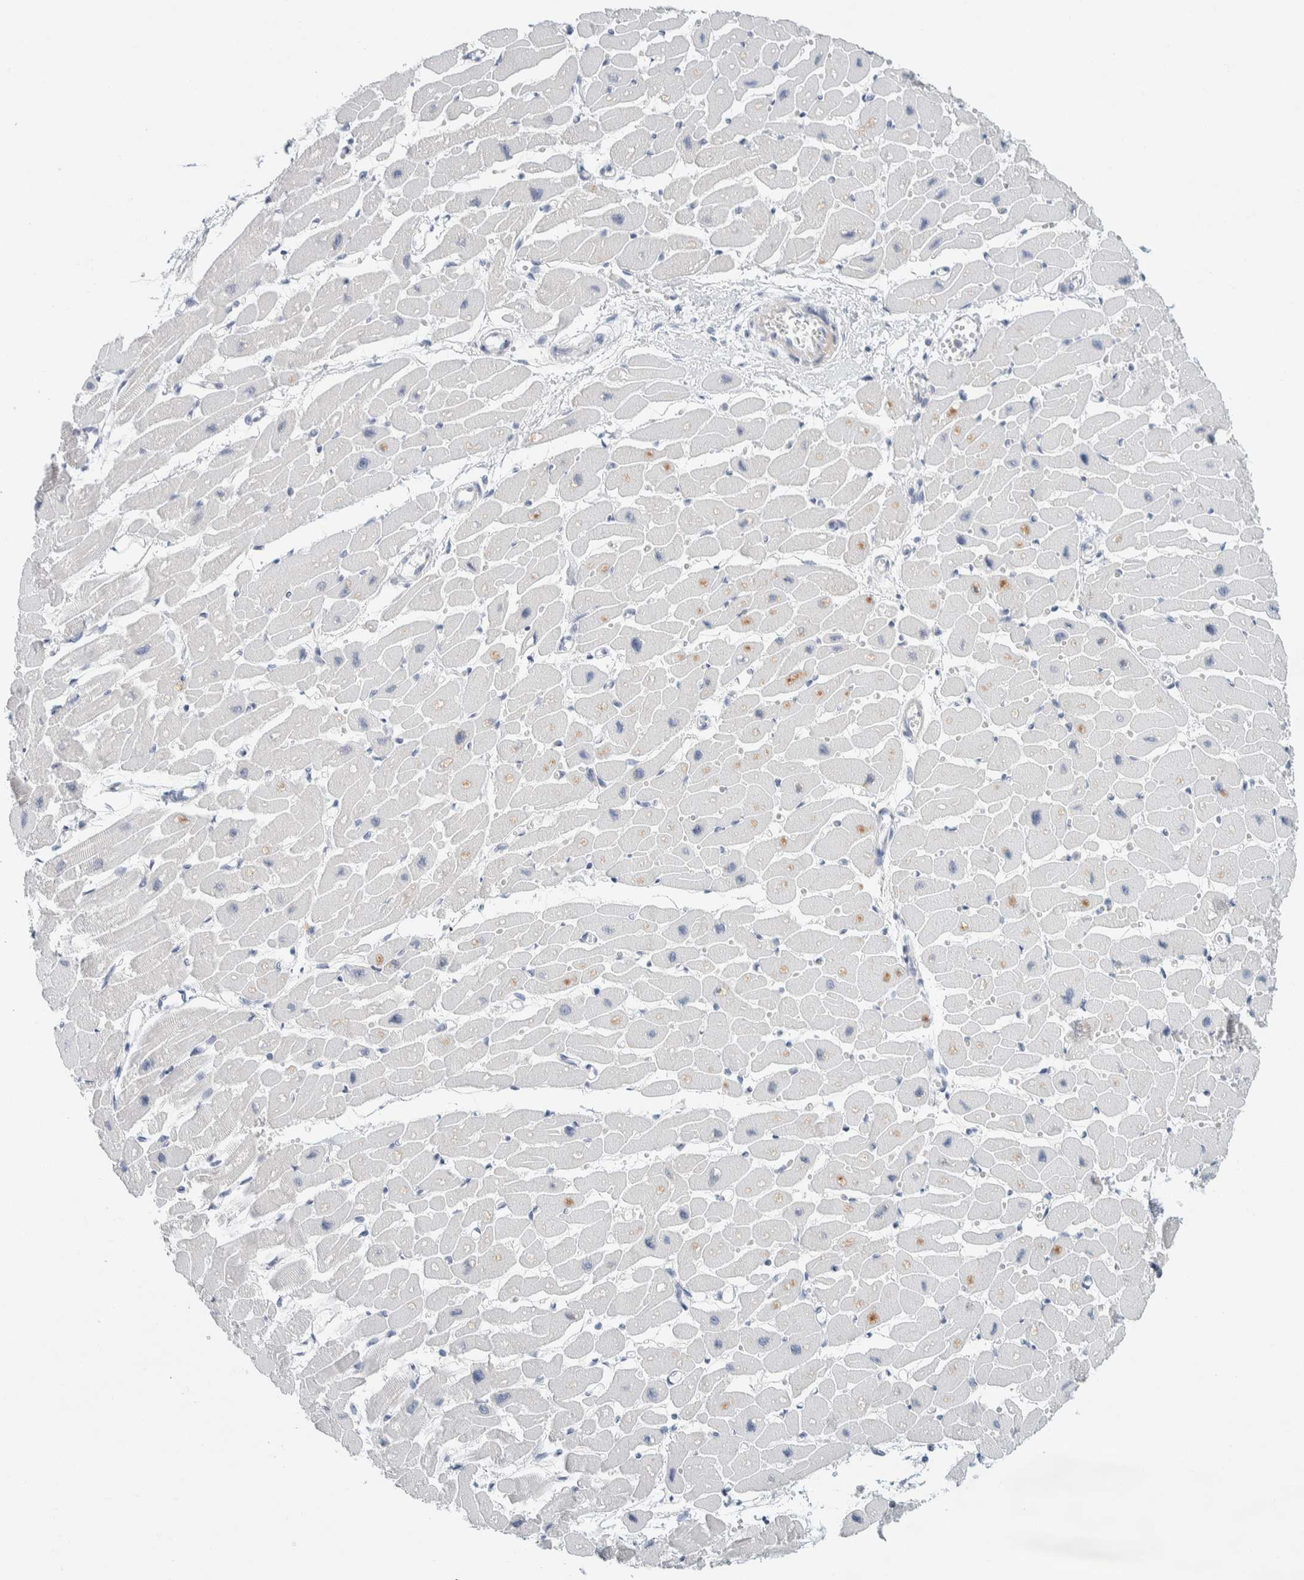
{"staining": {"intensity": "negative", "quantity": "none", "location": "none"}, "tissue": "heart muscle", "cell_type": "Cardiomyocytes", "image_type": "normal", "snomed": [{"axis": "morphology", "description": "Normal tissue, NOS"}, {"axis": "topography", "description": "Heart"}], "caption": "This photomicrograph is of unremarkable heart muscle stained with immunohistochemistry (IHC) to label a protein in brown with the nuclei are counter-stained blue. There is no positivity in cardiomyocytes.", "gene": "ALOX12B", "patient": {"sex": "female", "age": 54}}